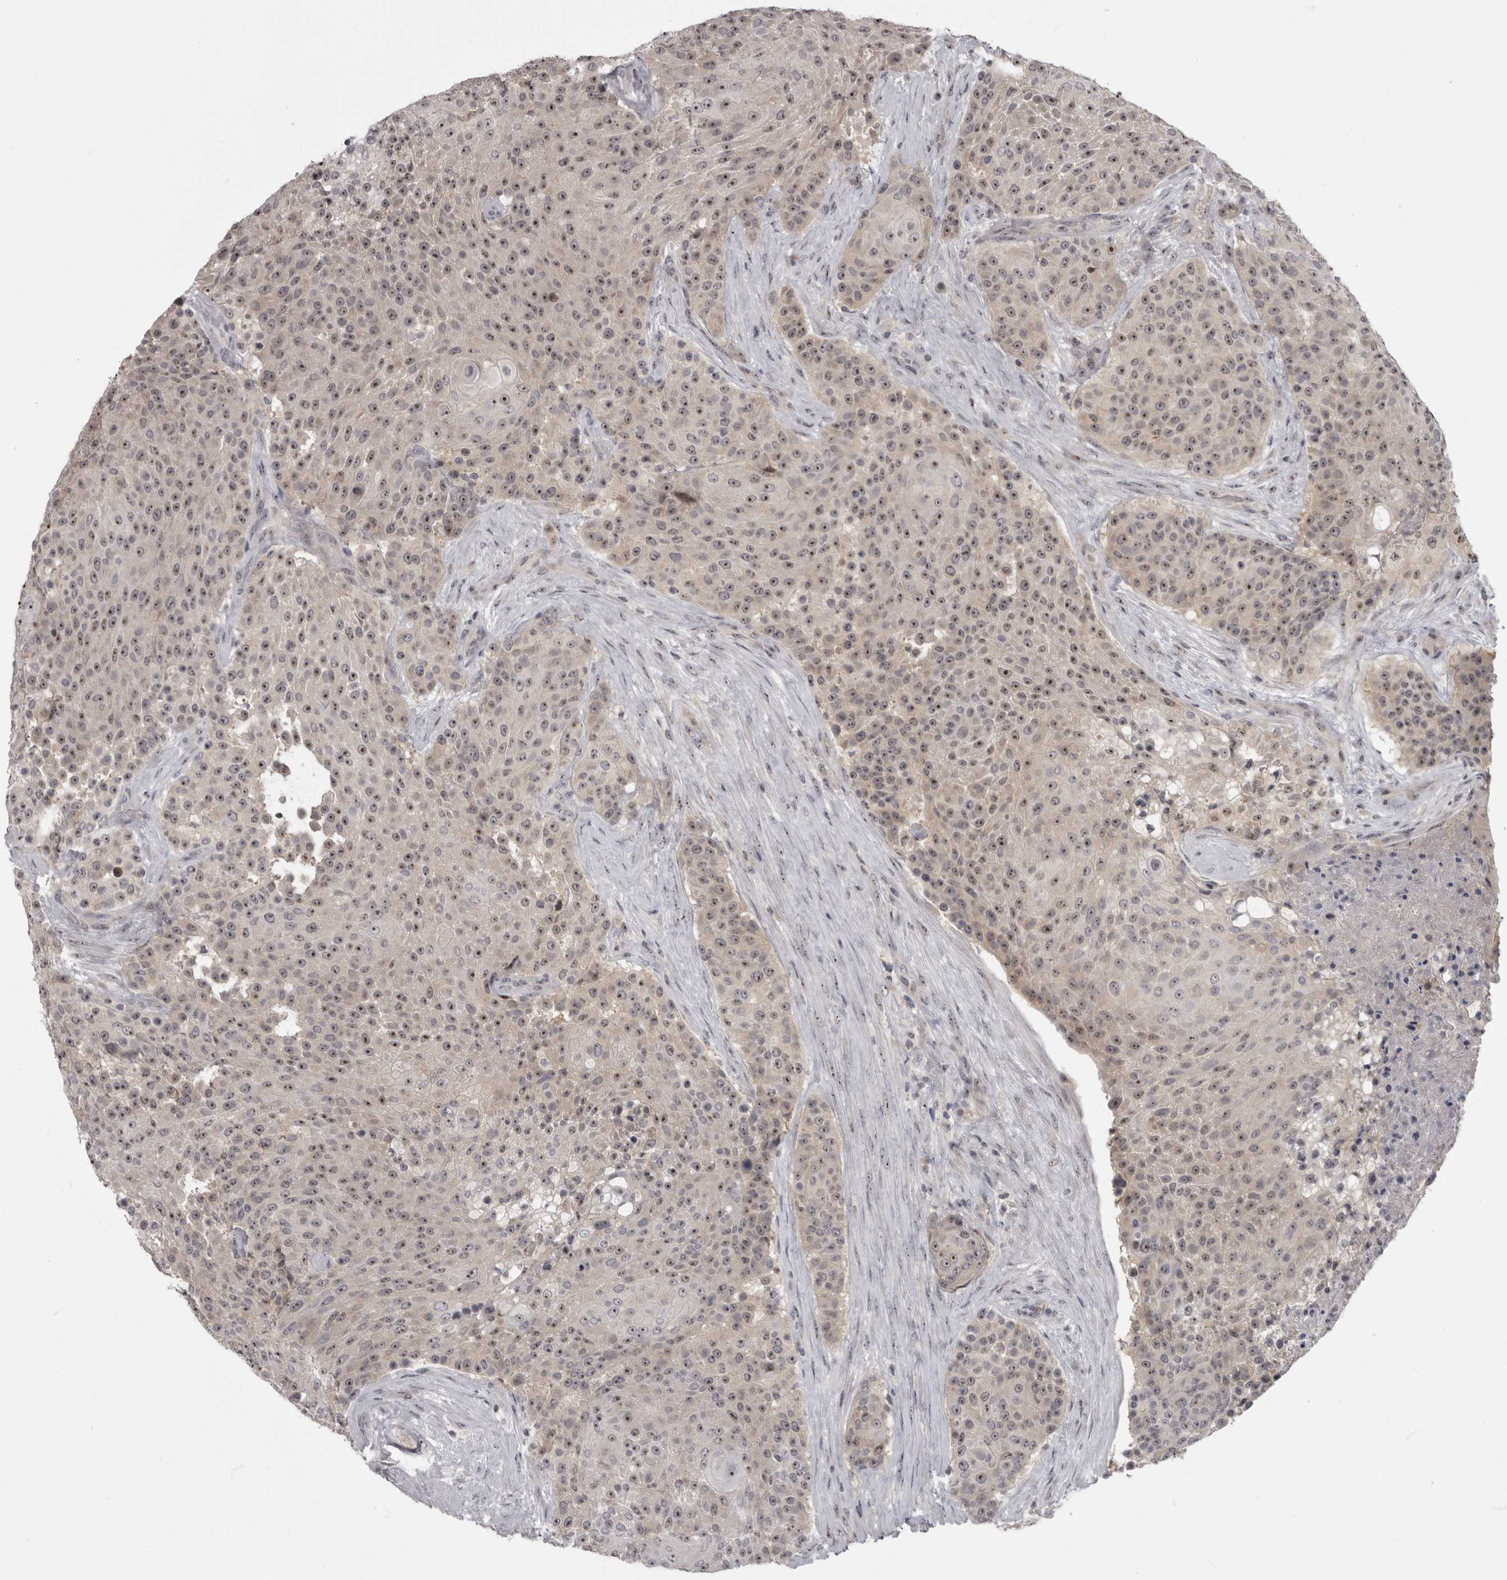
{"staining": {"intensity": "moderate", "quantity": "25%-75%", "location": "nuclear"}, "tissue": "urothelial cancer", "cell_type": "Tumor cells", "image_type": "cancer", "snomed": [{"axis": "morphology", "description": "Urothelial carcinoma, High grade"}, {"axis": "topography", "description": "Urinary bladder"}], "caption": "Urothelial carcinoma (high-grade) stained with immunohistochemistry exhibits moderate nuclear staining in about 25%-75% of tumor cells.", "gene": "MRTO4", "patient": {"sex": "female", "age": 63}}